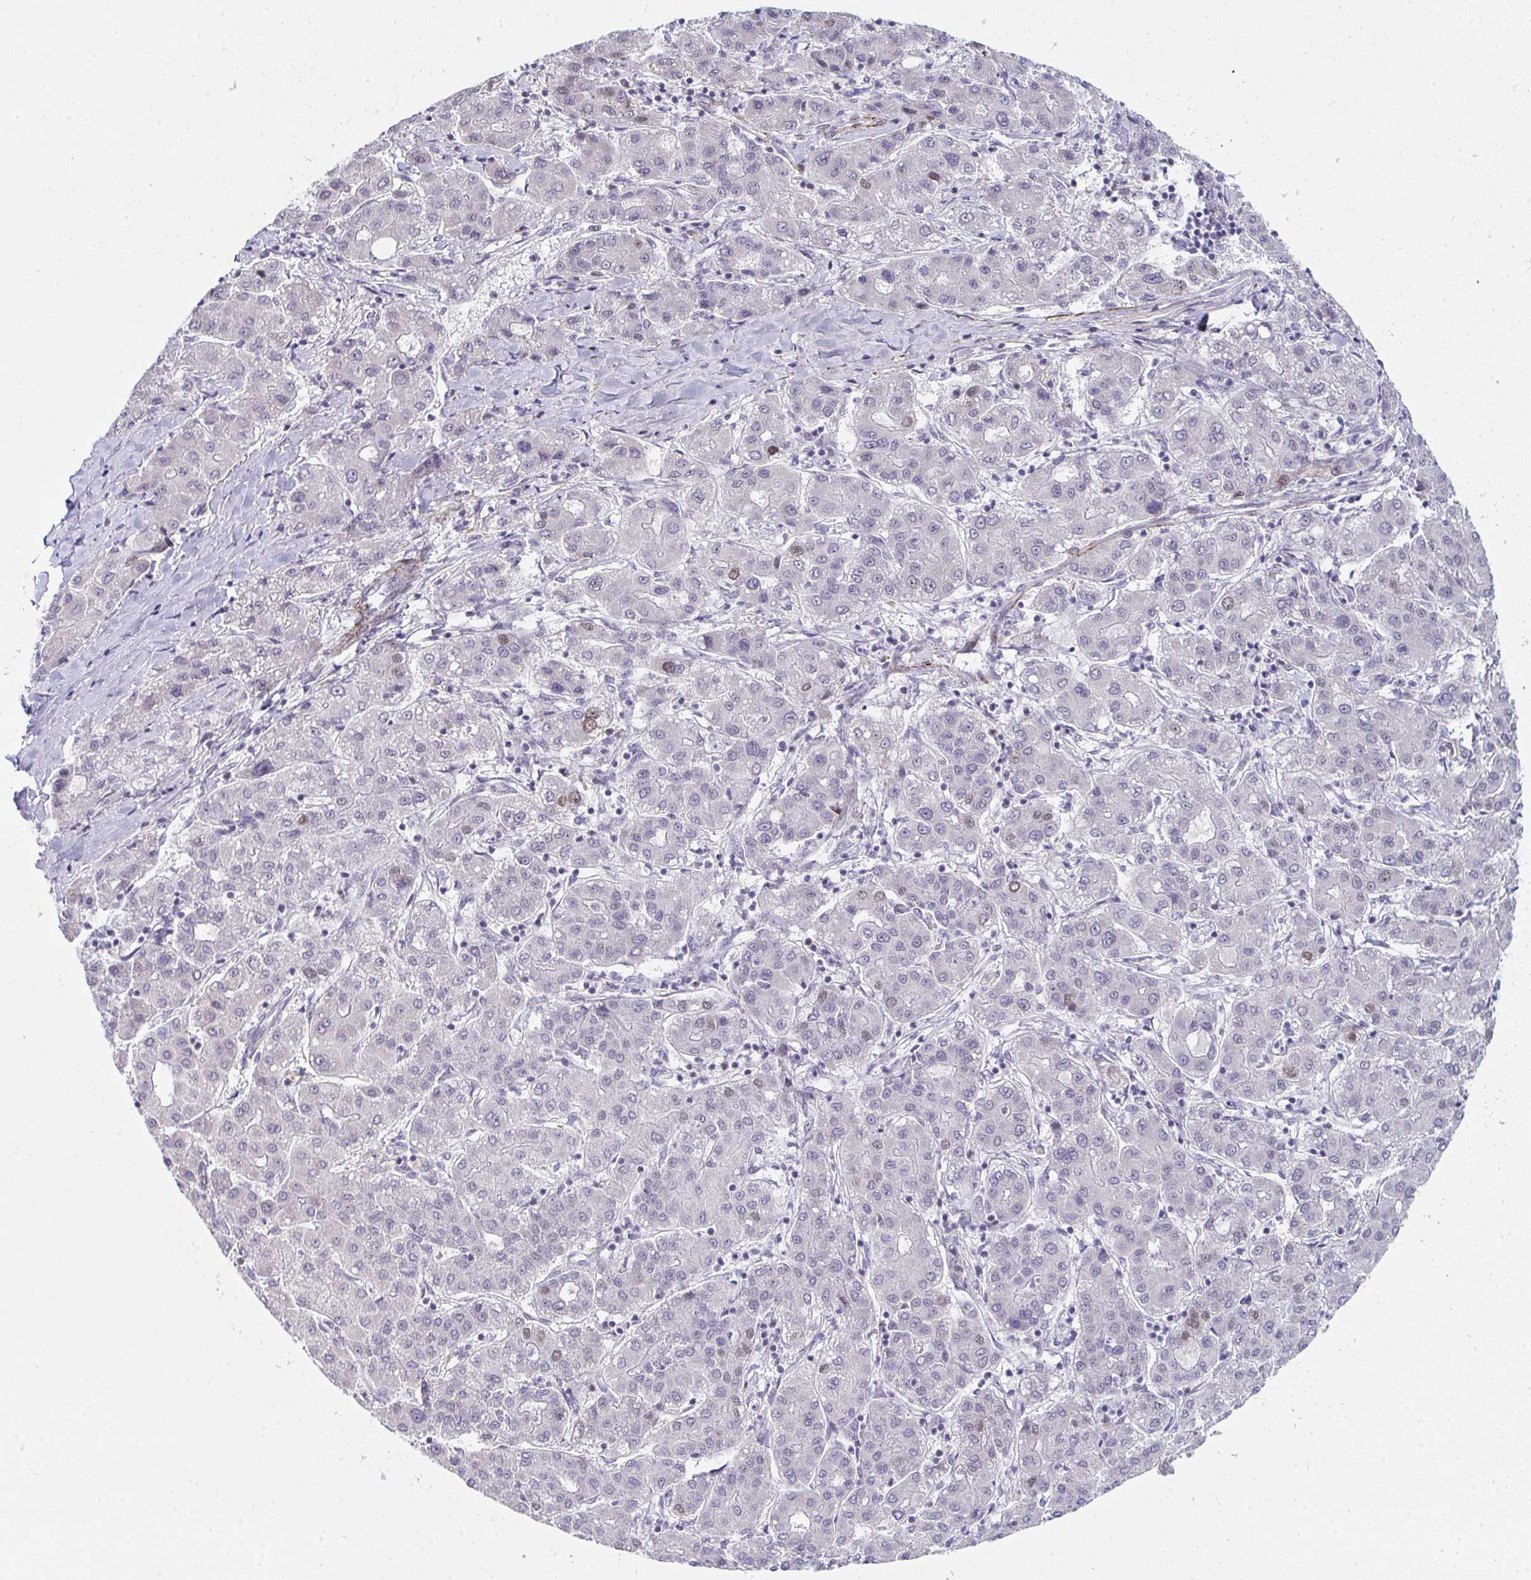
{"staining": {"intensity": "weak", "quantity": "<25%", "location": "nuclear"}, "tissue": "liver cancer", "cell_type": "Tumor cells", "image_type": "cancer", "snomed": [{"axis": "morphology", "description": "Carcinoma, Hepatocellular, NOS"}, {"axis": "topography", "description": "Liver"}], "caption": "Immunohistochemical staining of liver hepatocellular carcinoma exhibits no significant expression in tumor cells.", "gene": "GINS2", "patient": {"sex": "male", "age": 65}}